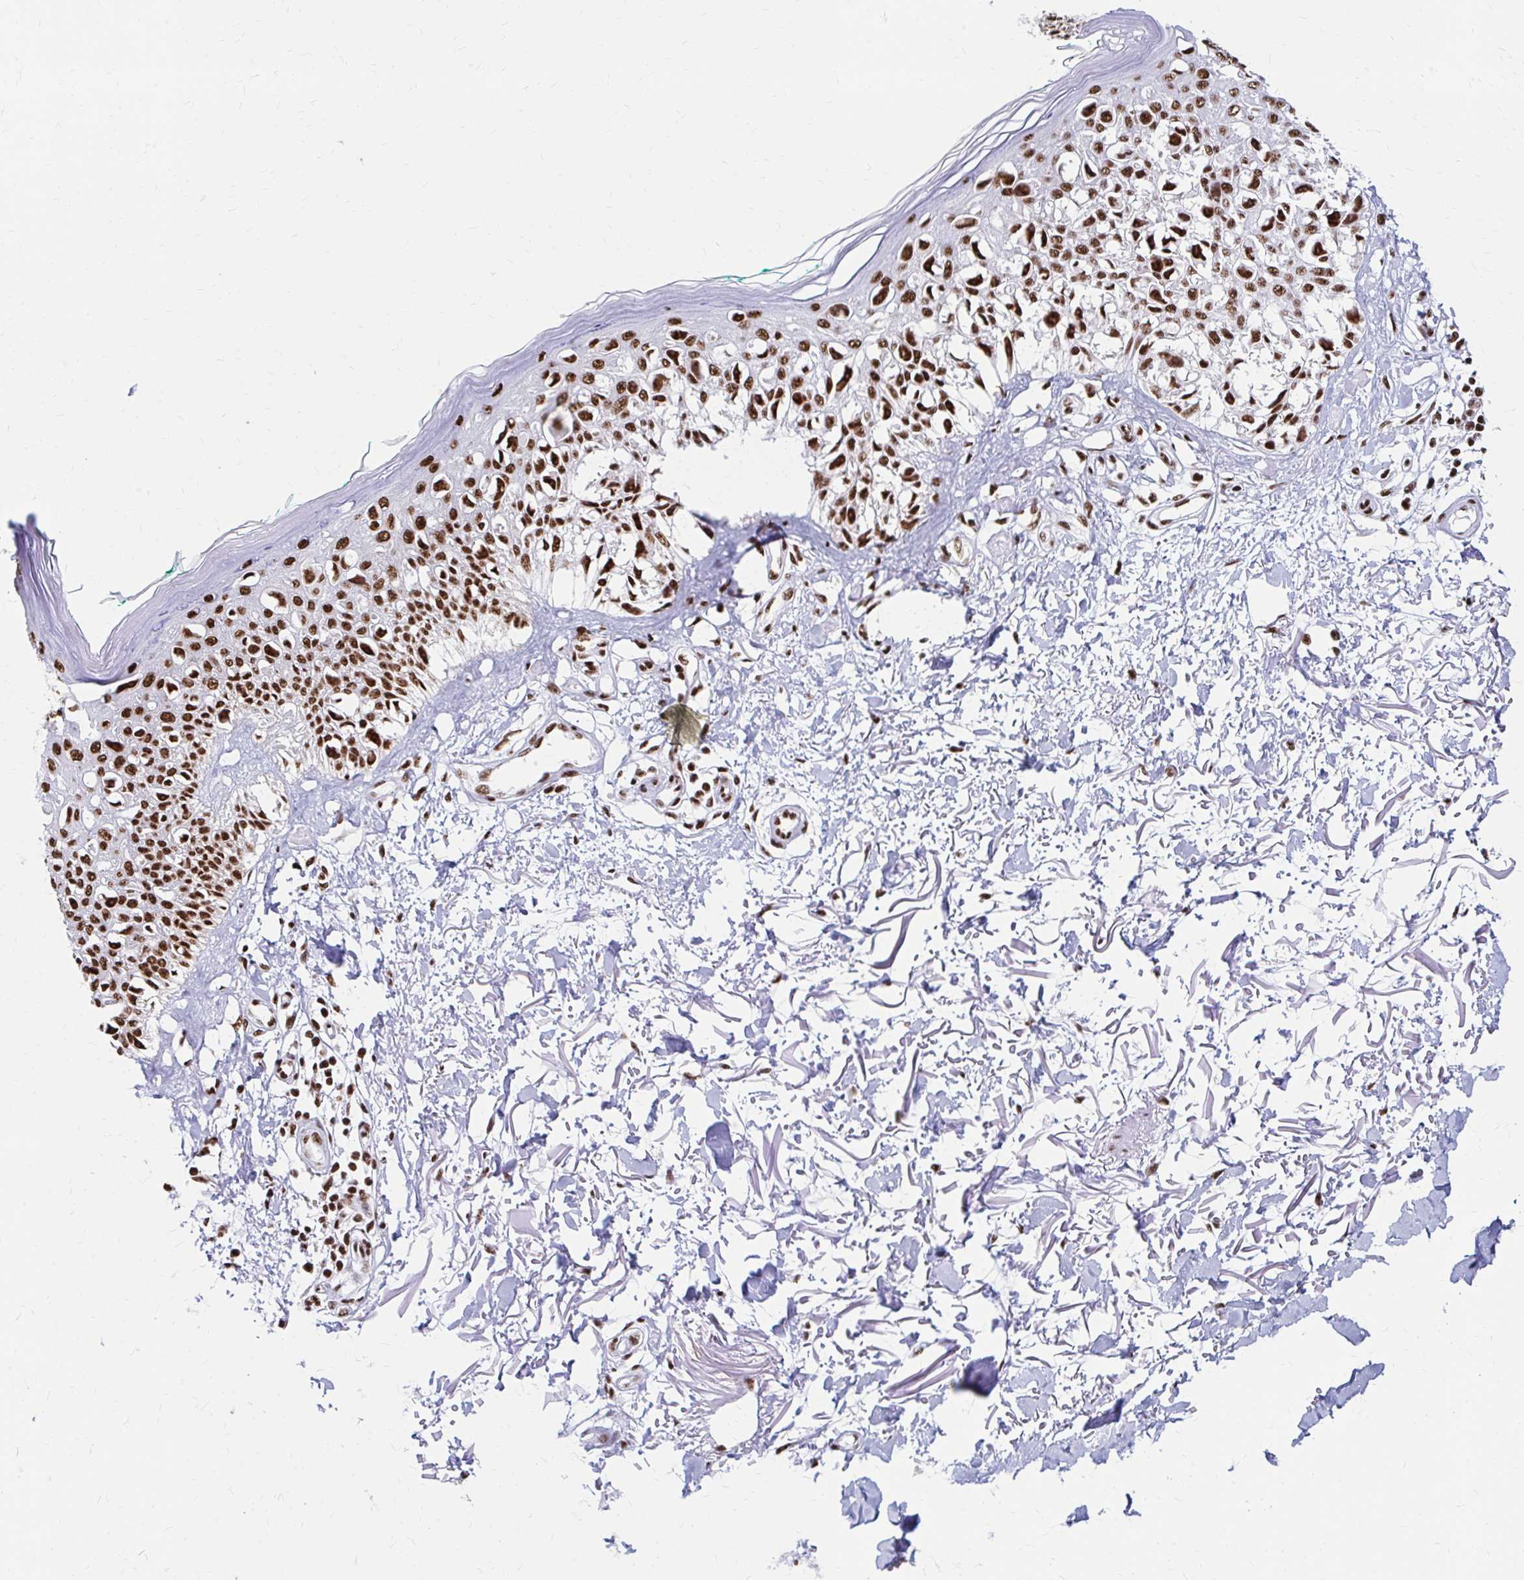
{"staining": {"intensity": "strong", "quantity": ">75%", "location": "nuclear"}, "tissue": "melanoma", "cell_type": "Tumor cells", "image_type": "cancer", "snomed": [{"axis": "morphology", "description": "Malignant melanoma, NOS"}, {"axis": "topography", "description": "Skin"}], "caption": "Human melanoma stained with a protein marker exhibits strong staining in tumor cells.", "gene": "CNKSR3", "patient": {"sex": "male", "age": 73}}